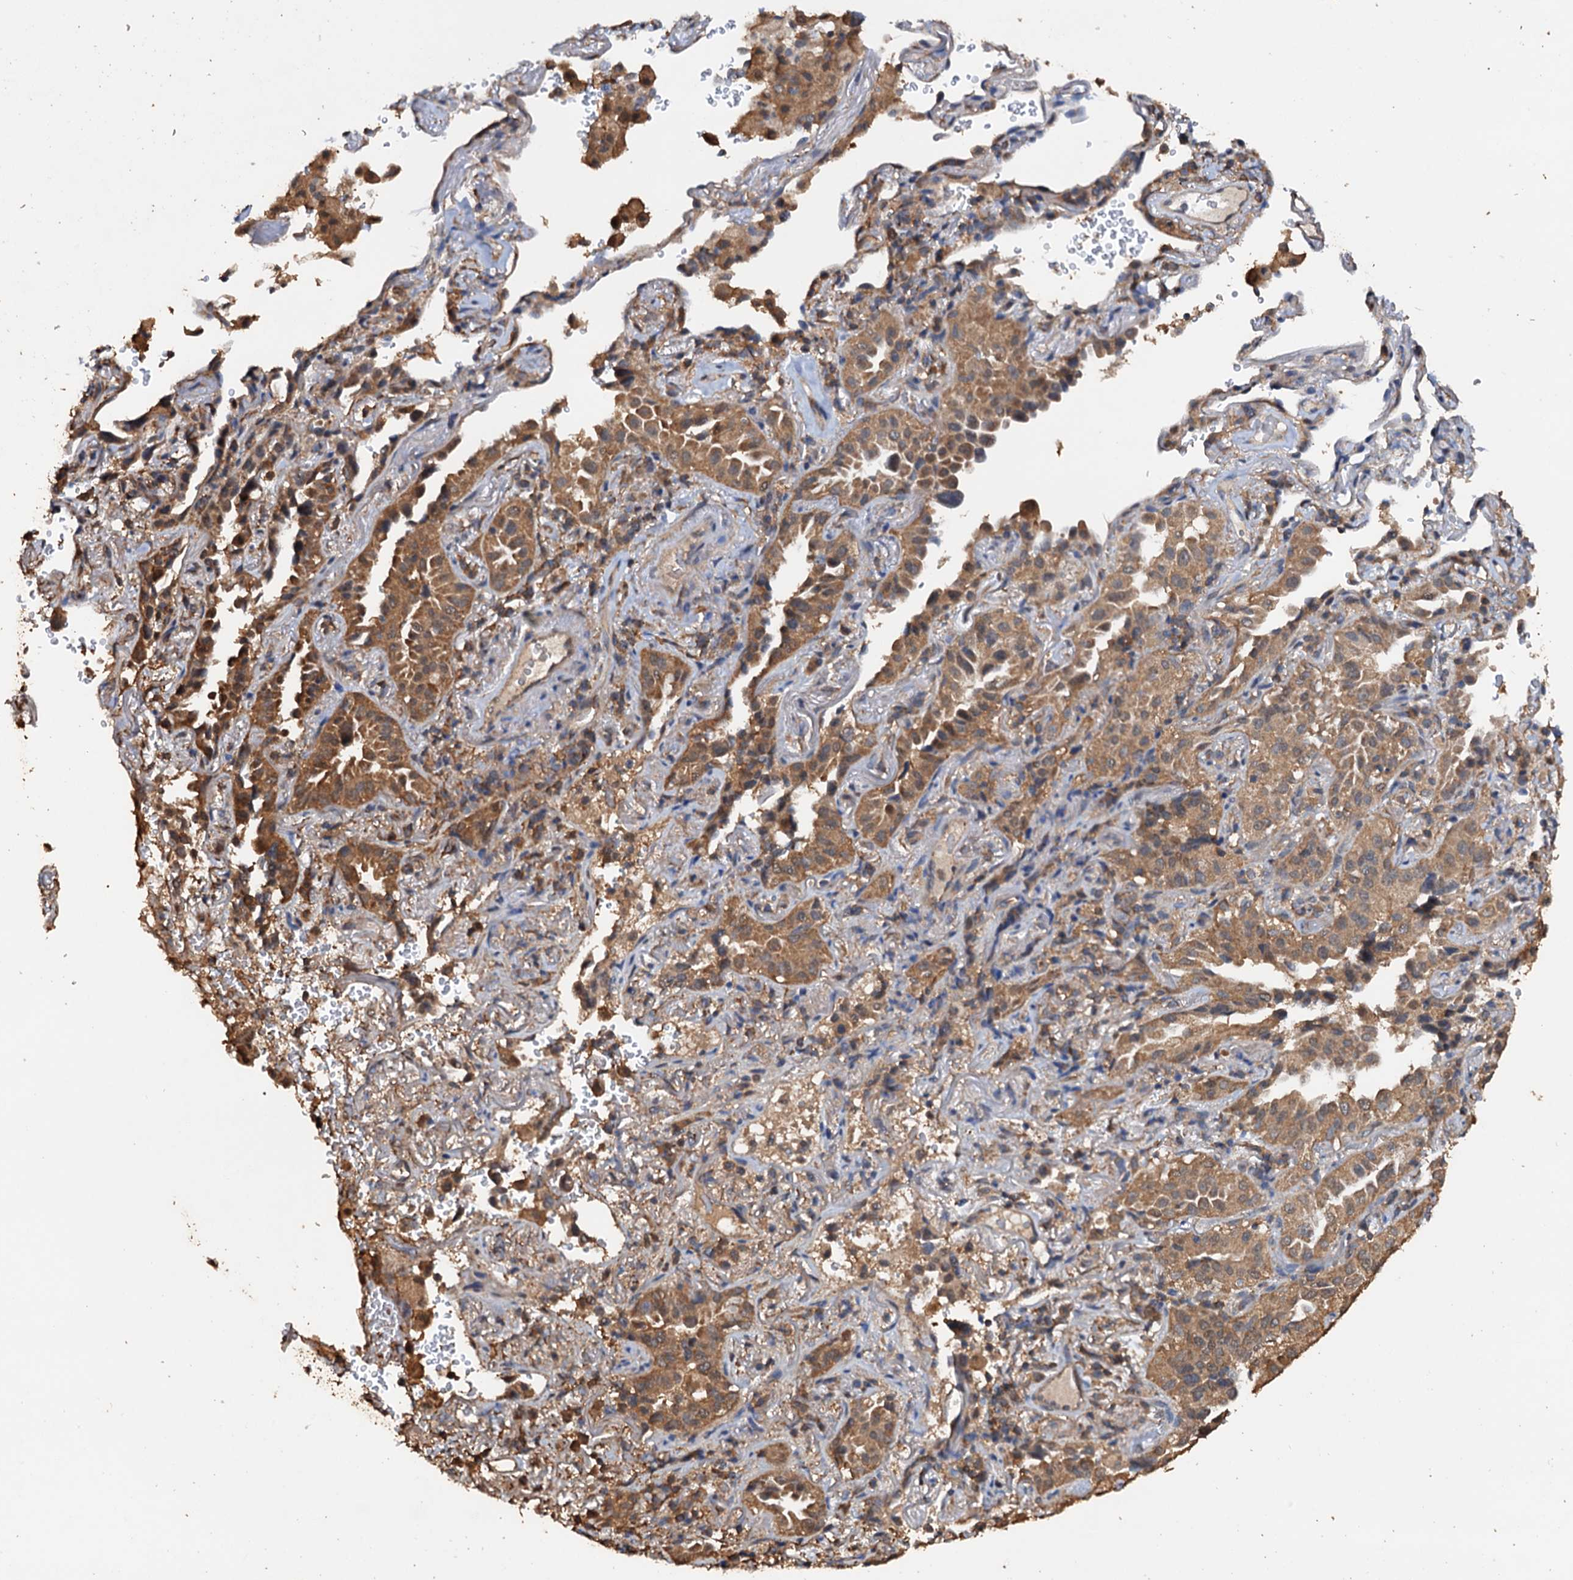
{"staining": {"intensity": "moderate", "quantity": ">75%", "location": "cytoplasmic/membranous"}, "tissue": "lung cancer", "cell_type": "Tumor cells", "image_type": "cancer", "snomed": [{"axis": "morphology", "description": "Adenocarcinoma, NOS"}, {"axis": "topography", "description": "Lung"}], "caption": "IHC (DAB) staining of human adenocarcinoma (lung) displays moderate cytoplasmic/membranous protein expression in approximately >75% of tumor cells. The protein of interest is shown in brown color, while the nuclei are stained blue.", "gene": "PSMD9", "patient": {"sex": "female", "age": 69}}